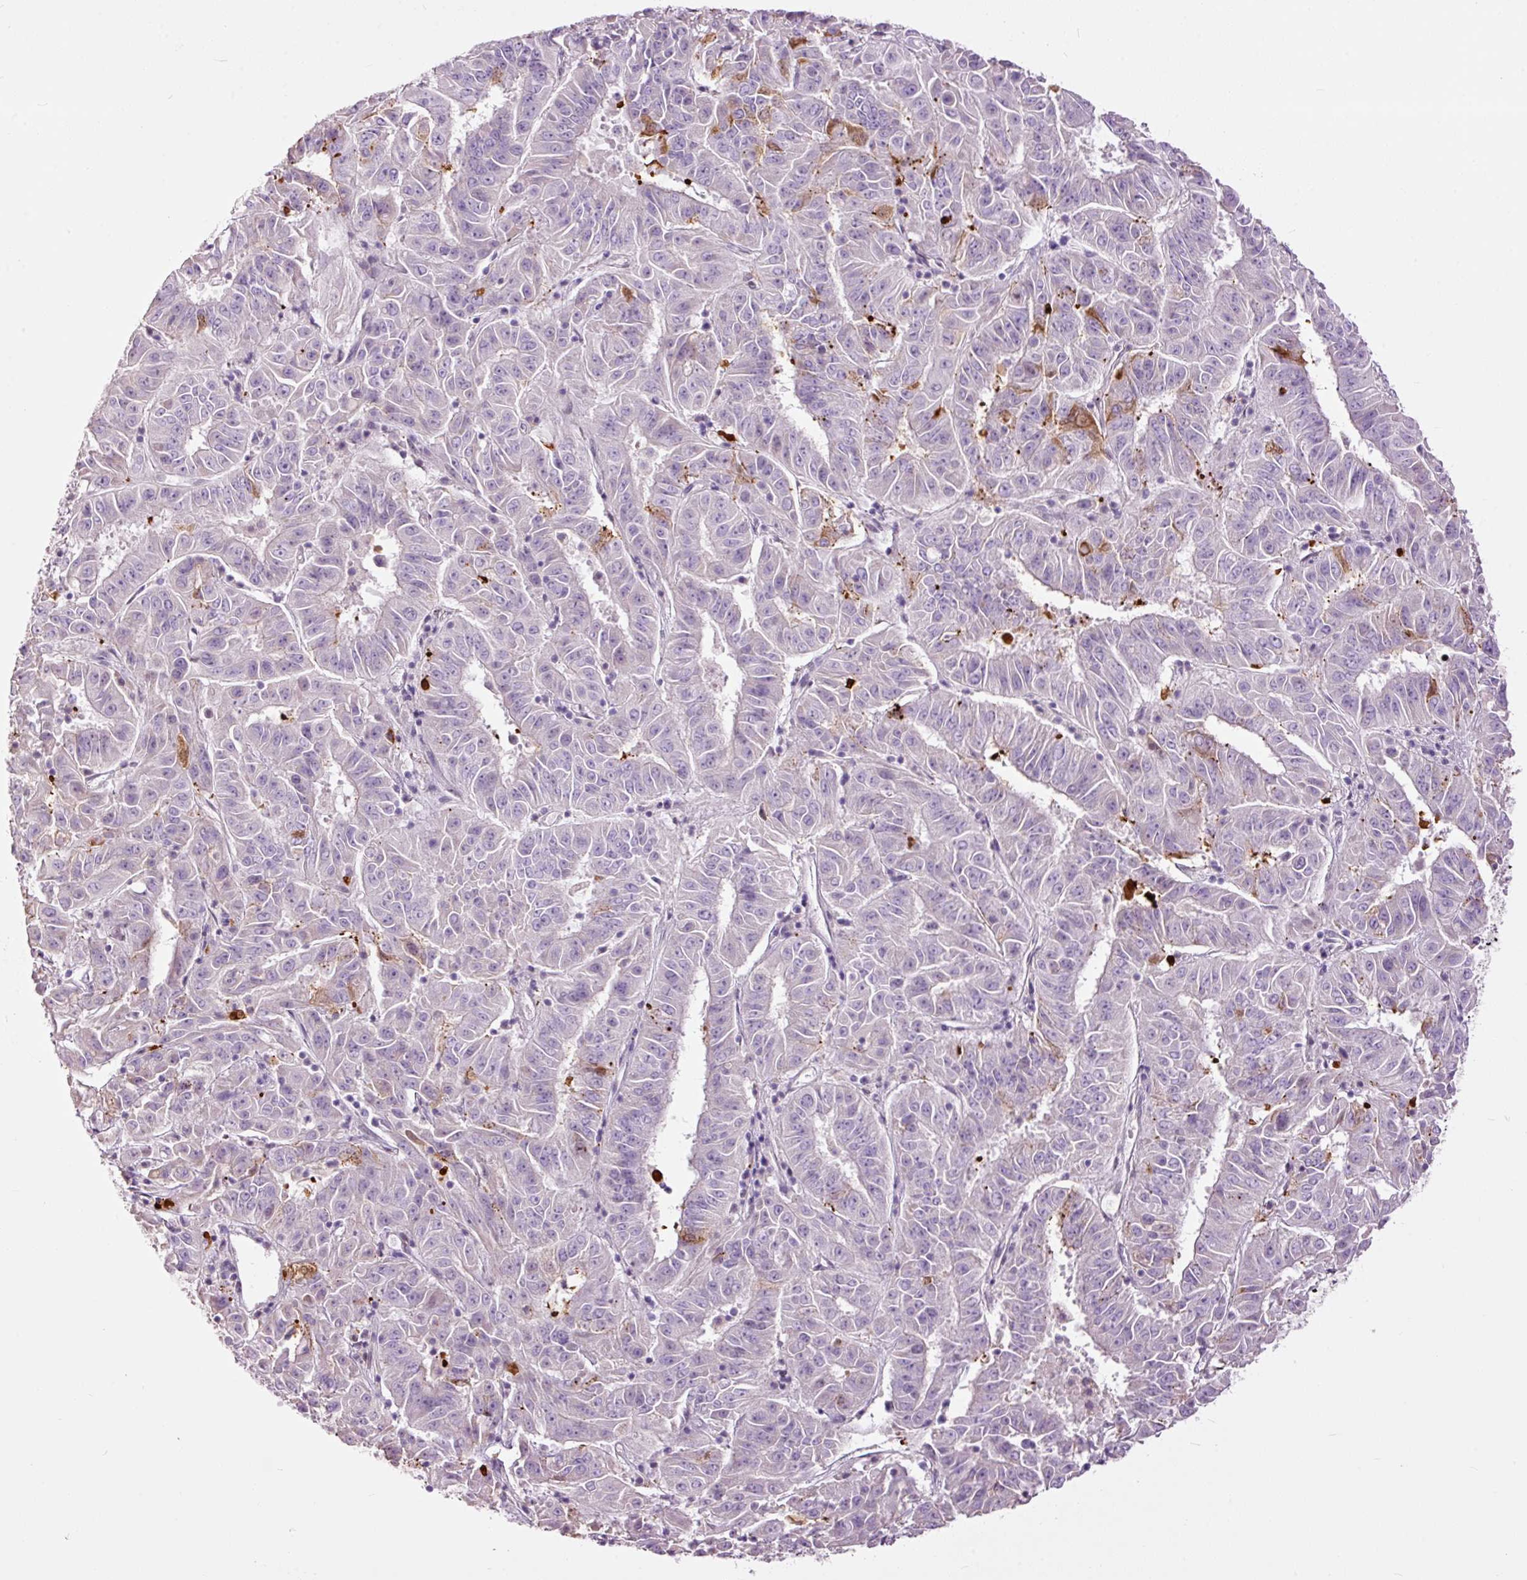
{"staining": {"intensity": "negative", "quantity": "none", "location": "none"}, "tissue": "pancreatic cancer", "cell_type": "Tumor cells", "image_type": "cancer", "snomed": [{"axis": "morphology", "description": "Adenocarcinoma, NOS"}, {"axis": "topography", "description": "Pancreas"}], "caption": "Pancreatic cancer was stained to show a protein in brown. There is no significant expression in tumor cells. (DAB (3,3'-diaminobenzidine) immunohistochemistry, high magnification).", "gene": "FCRL4", "patient": {"sex": "male", "age": 63}}